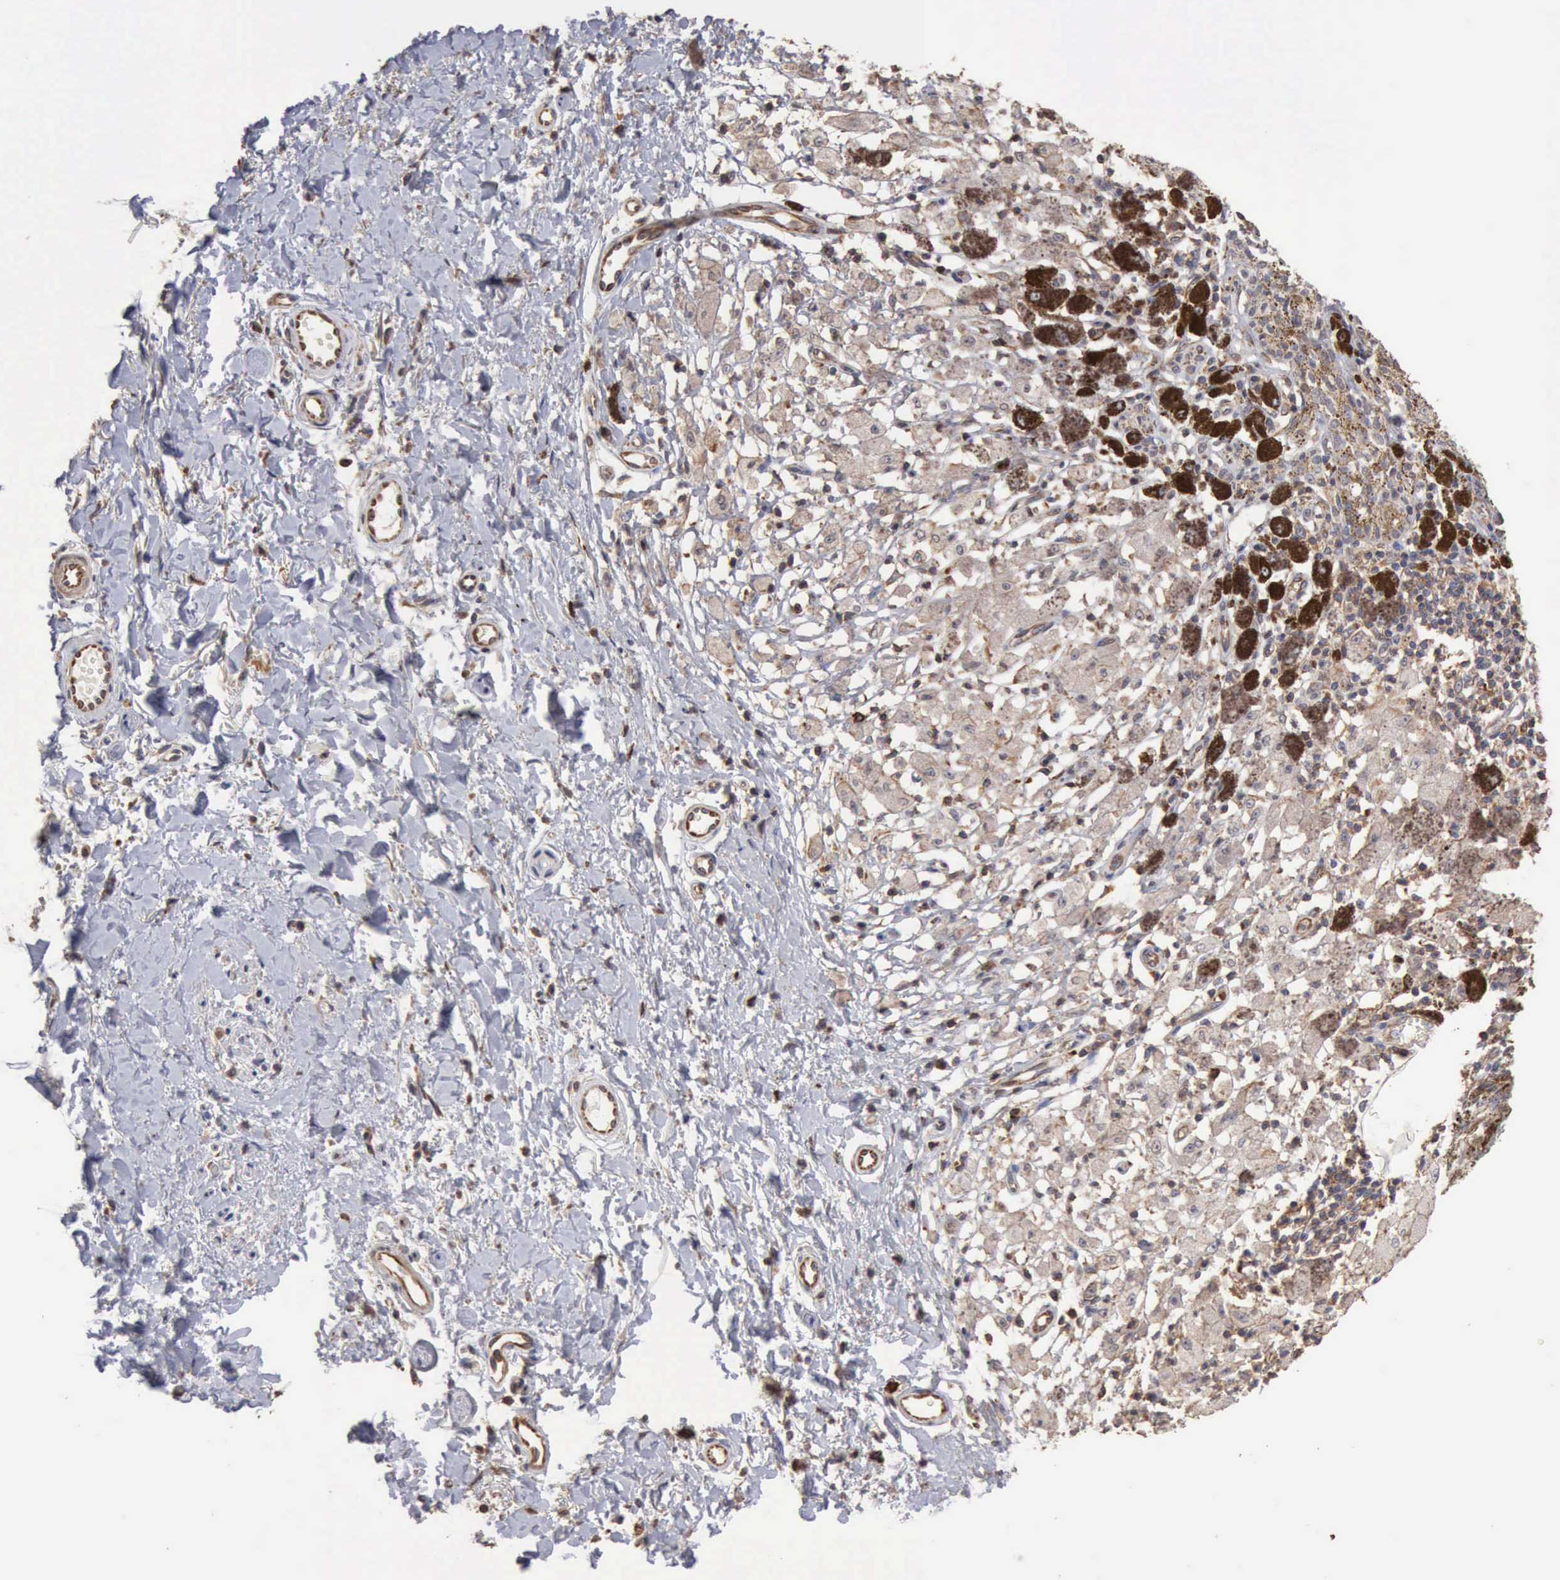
{"staining": {"intensity": "negative", "quantity": "none", "location": "none"}, "tissue": "melanoma", "cell_type": "Tumor cells", "image_type": "cancer", "snomed": [{"axis": "morphology", "description": "Malignant melanoma, NOS"}, {"axis": "topography", "description": "Skin"}], "caption": "Immunohistochemical staining of malignant melanoma demonstrates no significant positivity in tumor cells.", "gene": "GPR101", "patient": {"sex": "male", "age": 88}}